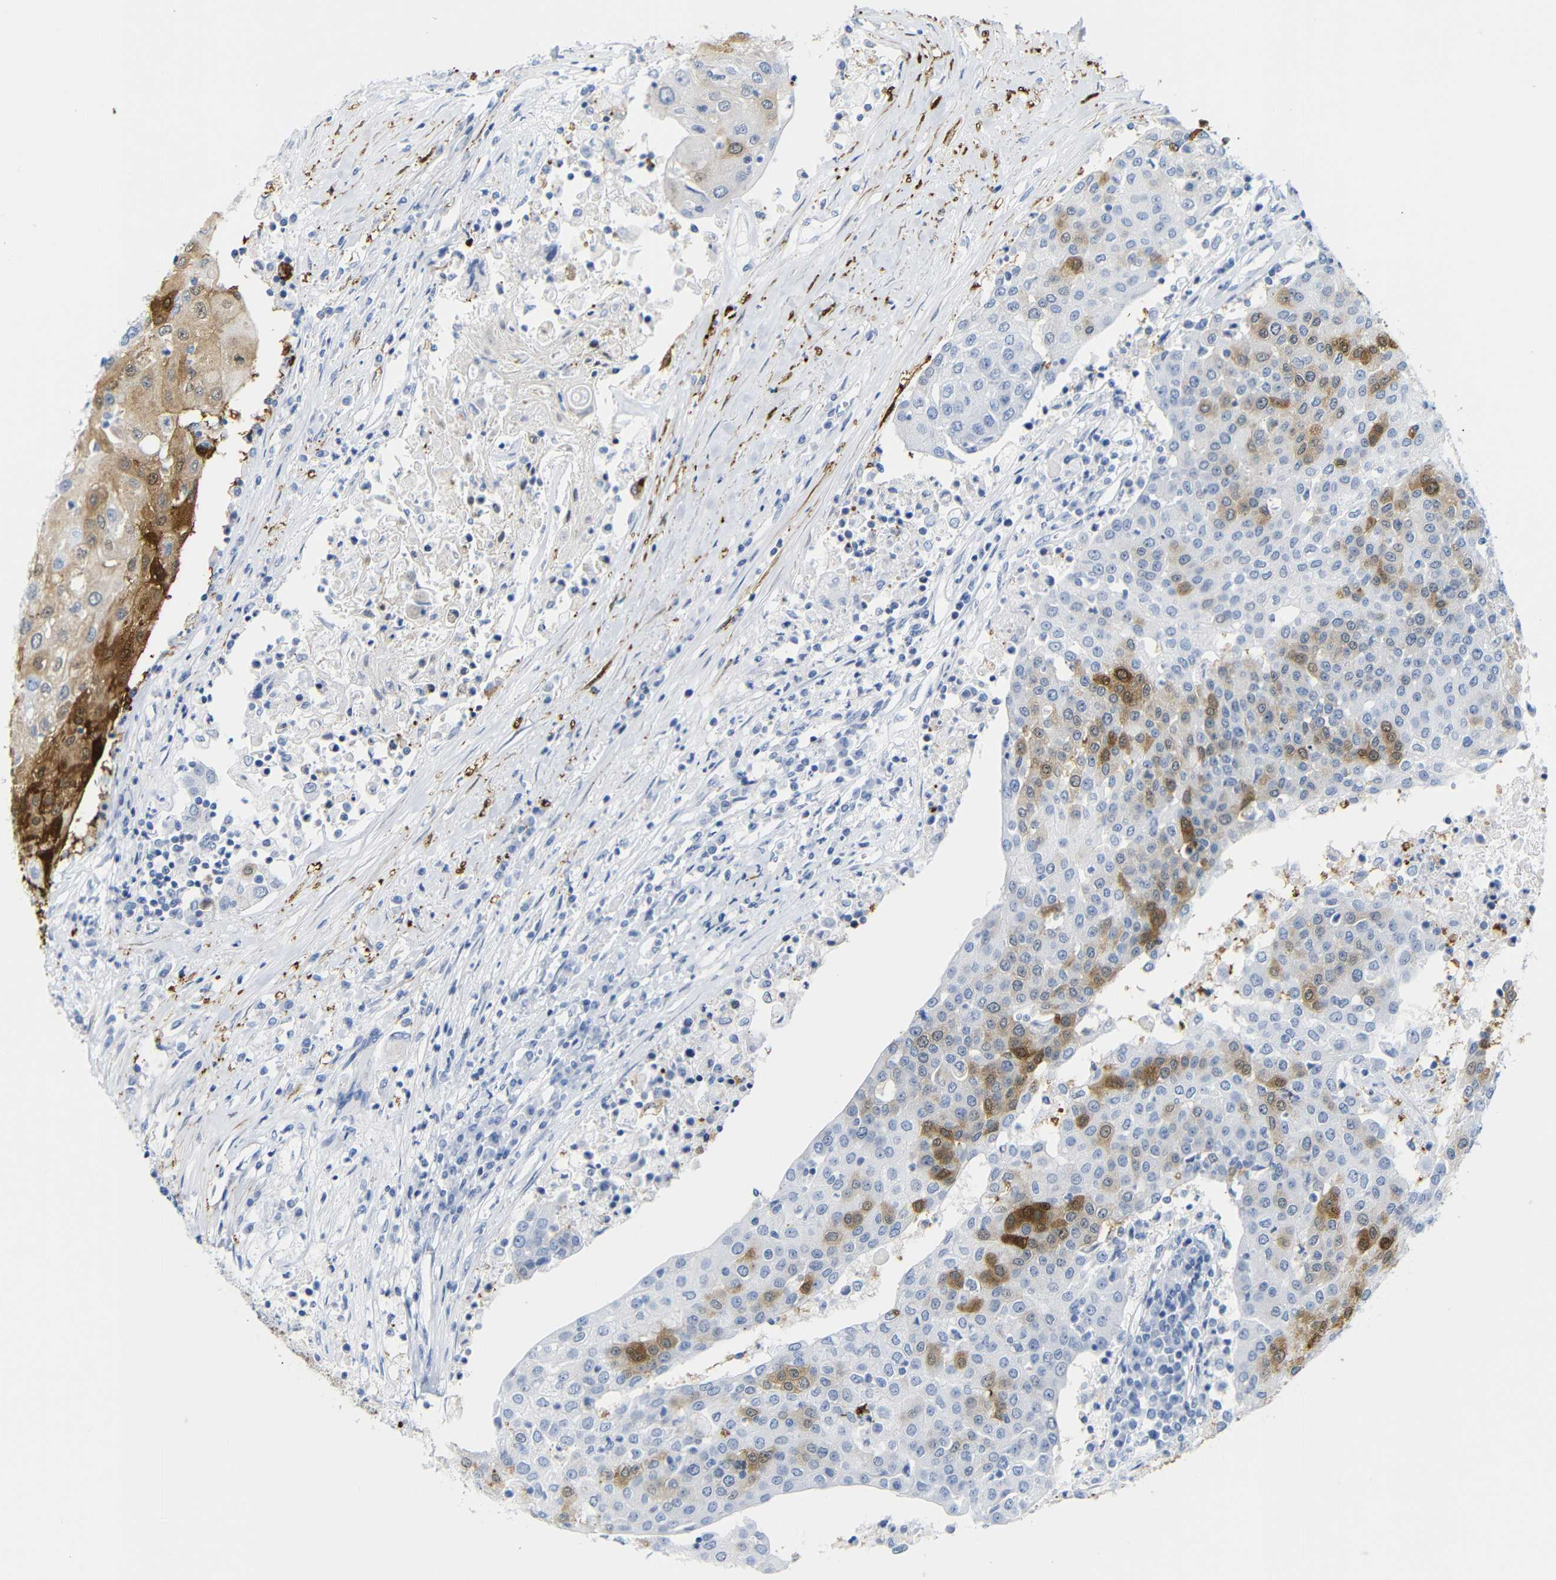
{"staining": {"intensity": "moderate", "quantity": "<25%", "location": "cytoplasmic/membranous,nuclear"}, "tissue": "urothelial cancer", "cell_type": "Tumor cells", "image_type": "cancer", "snomed": [{"axis": "morphology", "description": "Urothelial carcinoma, High grade"}, {"axis": "topography", "description": "Urinary bladder"}], "caption": "DAB (3,3'-diaminobenzidine) immunohistochemical staining of human urothelial cancer reveals moderate cytoplasmic/membranous and nuclear protein expression in approximately <25% of tumor cells.", "gene": "MT1A", "patient": {"sex": "female", "age": 85}}